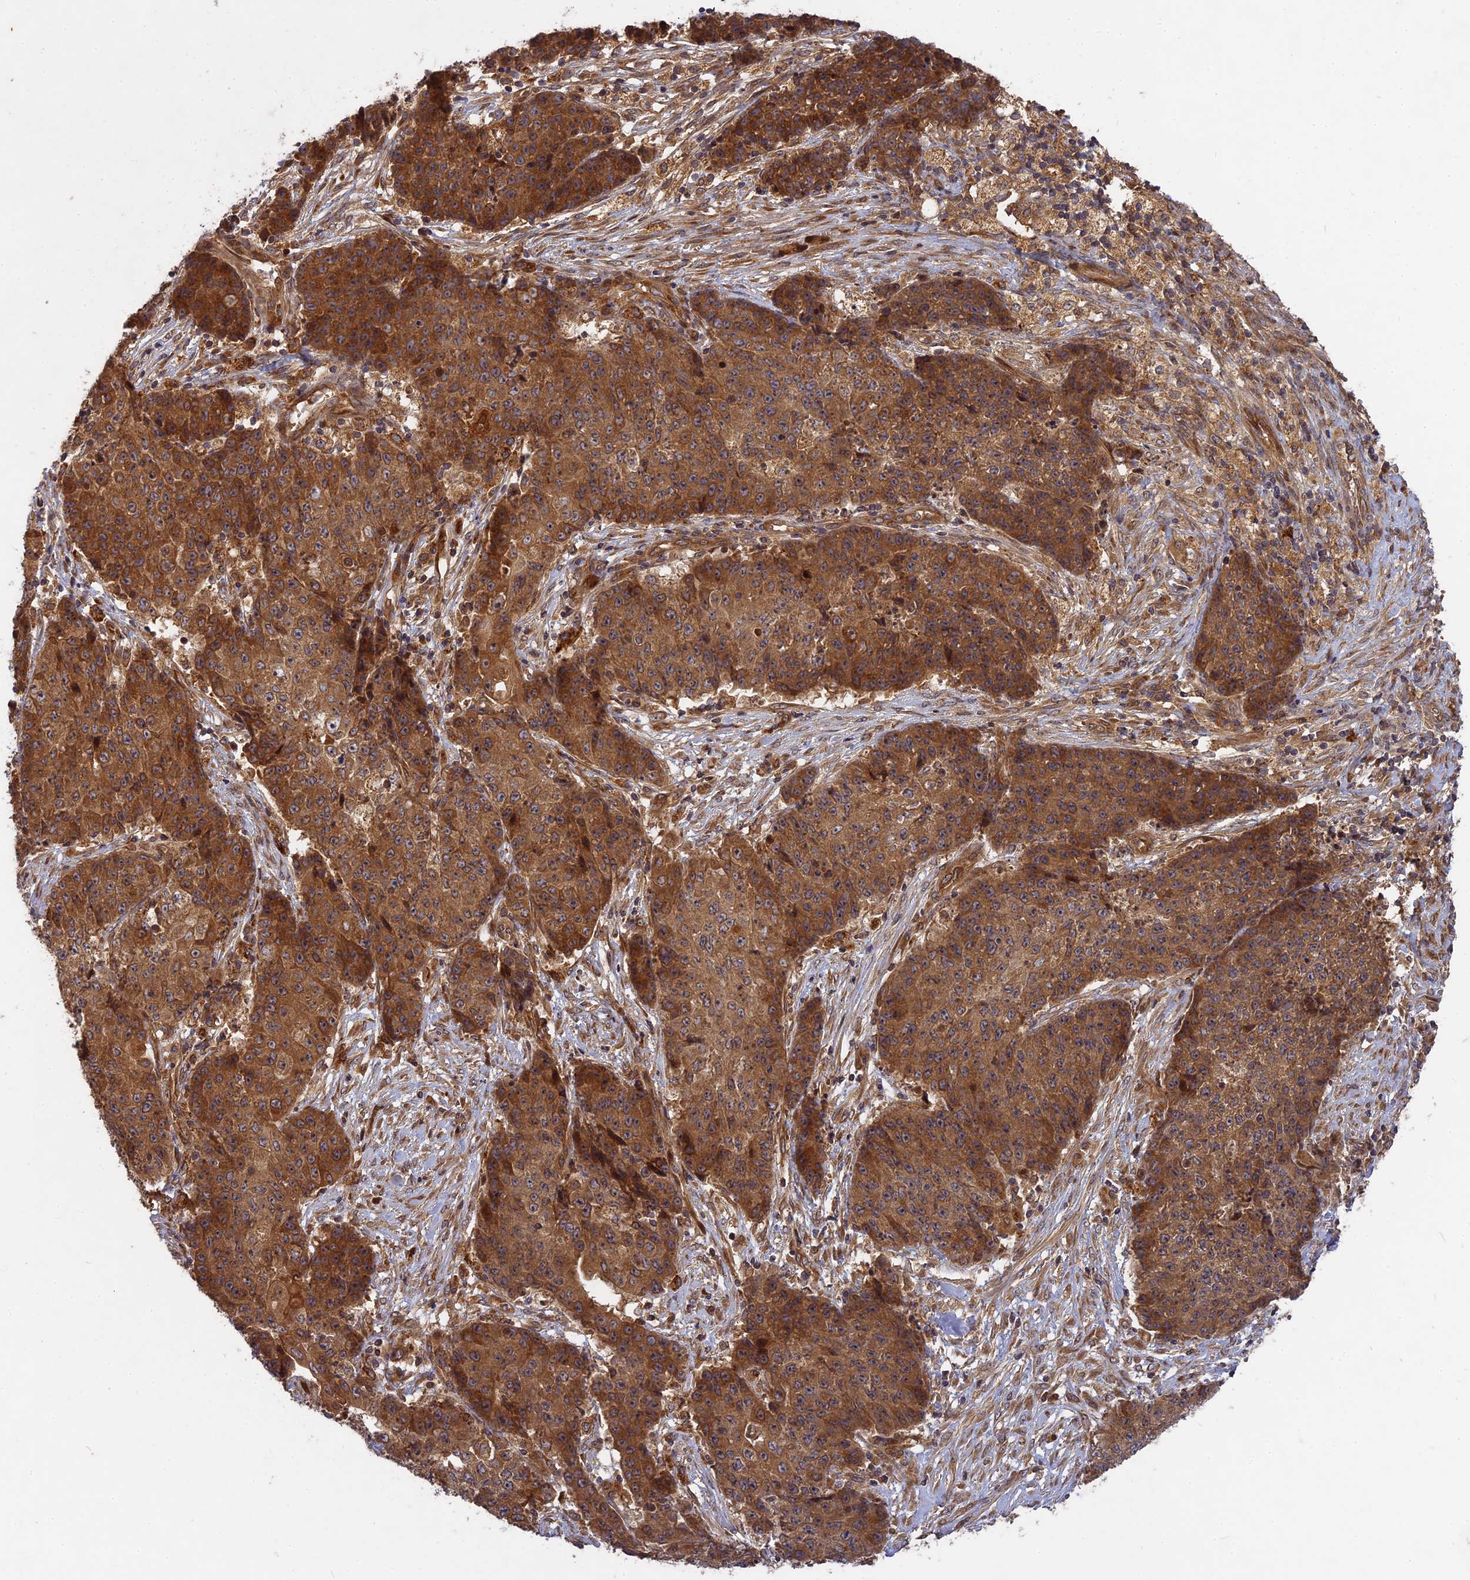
{"staining": {"intensity": "moderate", "quantity": ">75%", "location": "cytoplasmic/membranous"}, "tissue": "ovarian cancer", "cell_type": "Tumor cells", "image_type": "cancer", "snomed": [{"axis": "morphology", "description": "Carcinoma, endometroid"}, {"axis": "topography", "description": "Ovary"}], "caption": "A high-resolution photomicrograph shows IHC staining of ovarian cancer, which exhibits moderate cytoplasmic/membranous expression in approximately >75% of tumor cells.", "gene": "TMUB2", "patient": {"sex": "female", "age": 42}}